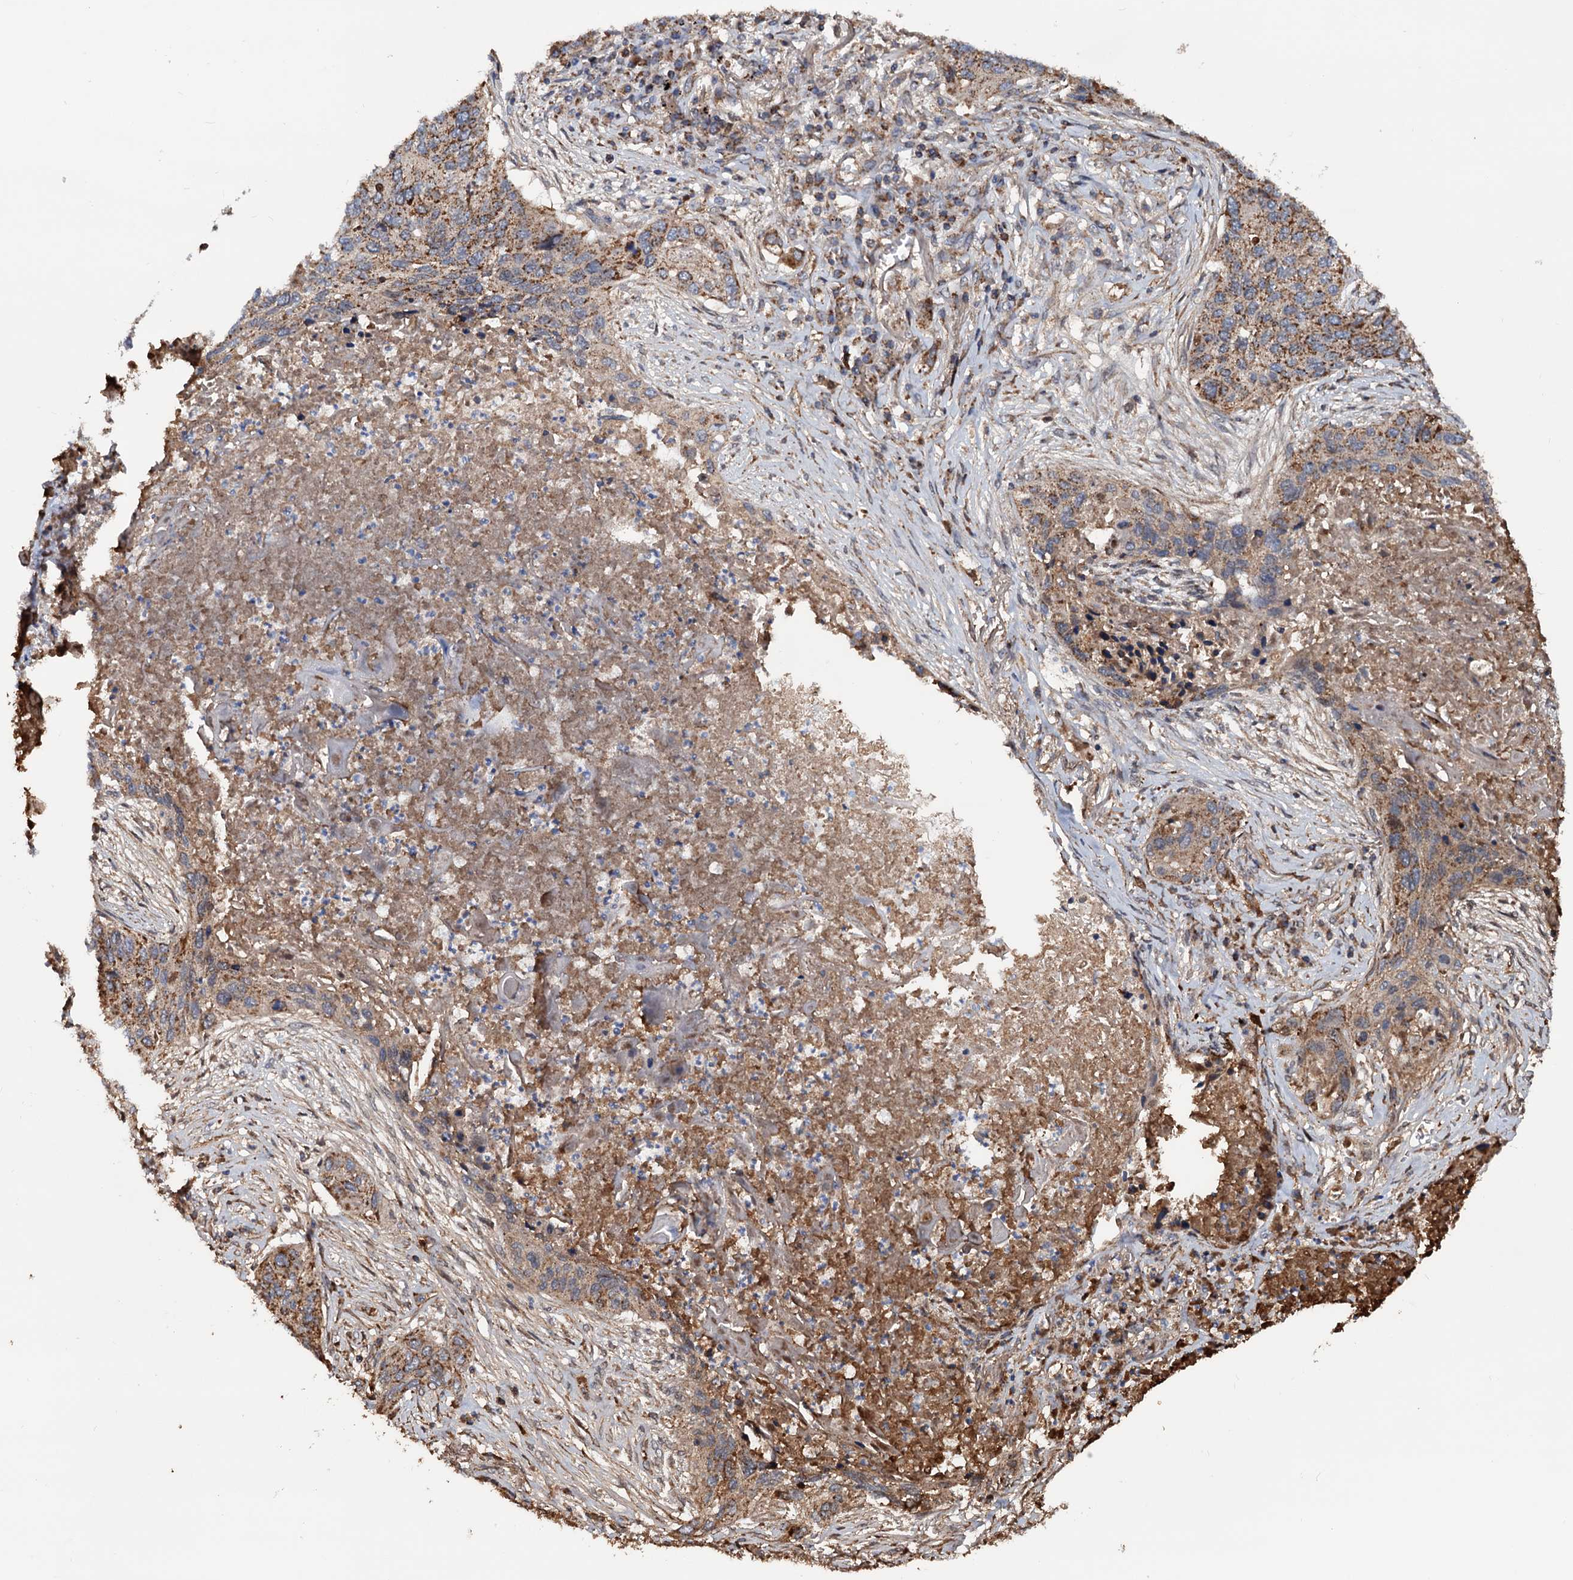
{"staining": {"intensity": "moderate", "quantity": ">75%", "location": "cytoplasmic/membranous"}, "tissue": "lung cancer", "cell_type": "Tumor cells", "image_type": "cancer", "snomed": [{"axis": "morphology", "description": "Squamous cell carcinoma, NOS"}, {"axis": "topography", "description": "Lung"}], "caption": "Human lung squamous cell carcinoma stained with a protein marker demonstrates moderate staining in tumor cells.", "gene": "MRPL42", "patient": {"sex": "female", "age": 63}}